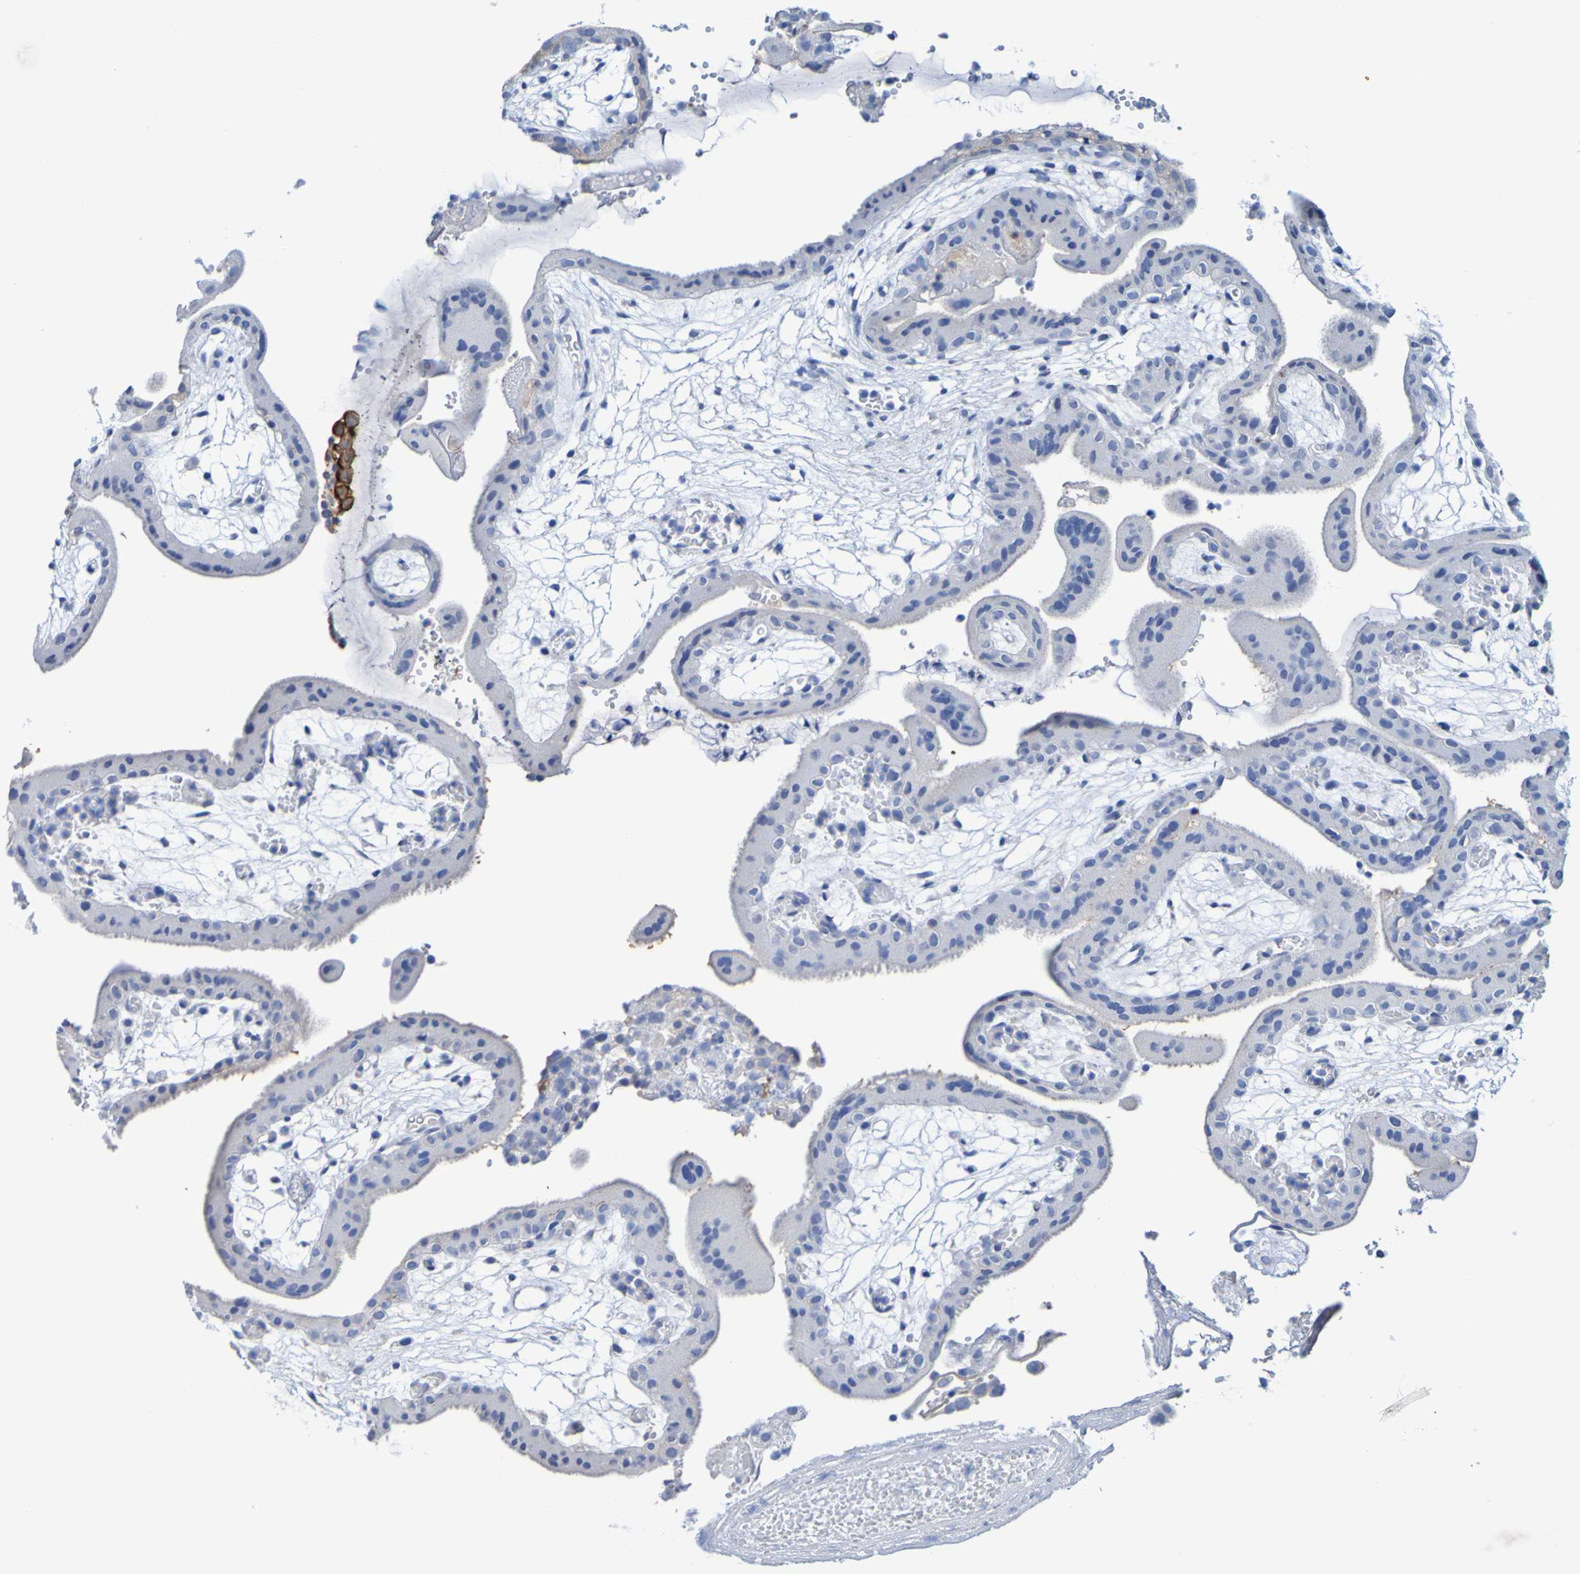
{"staining": {"intensity": "negative", "quantity": "none", "location": "none"}, "tissue": "placenta", "cell_type": "Decidual cells", "image_type": "normal", "snomed": [{"axis": "morphology", "description": "Normal tissue, NOS"}, {"axis": "topography", "description": "Placenta"}], "caption": "This is an immunohistochemistry histopathology image of unremarkable human placenta. There is no positivity in decidual cells.", "gene": "SGCB", "patient": {"sex": "female", "age": 18}}